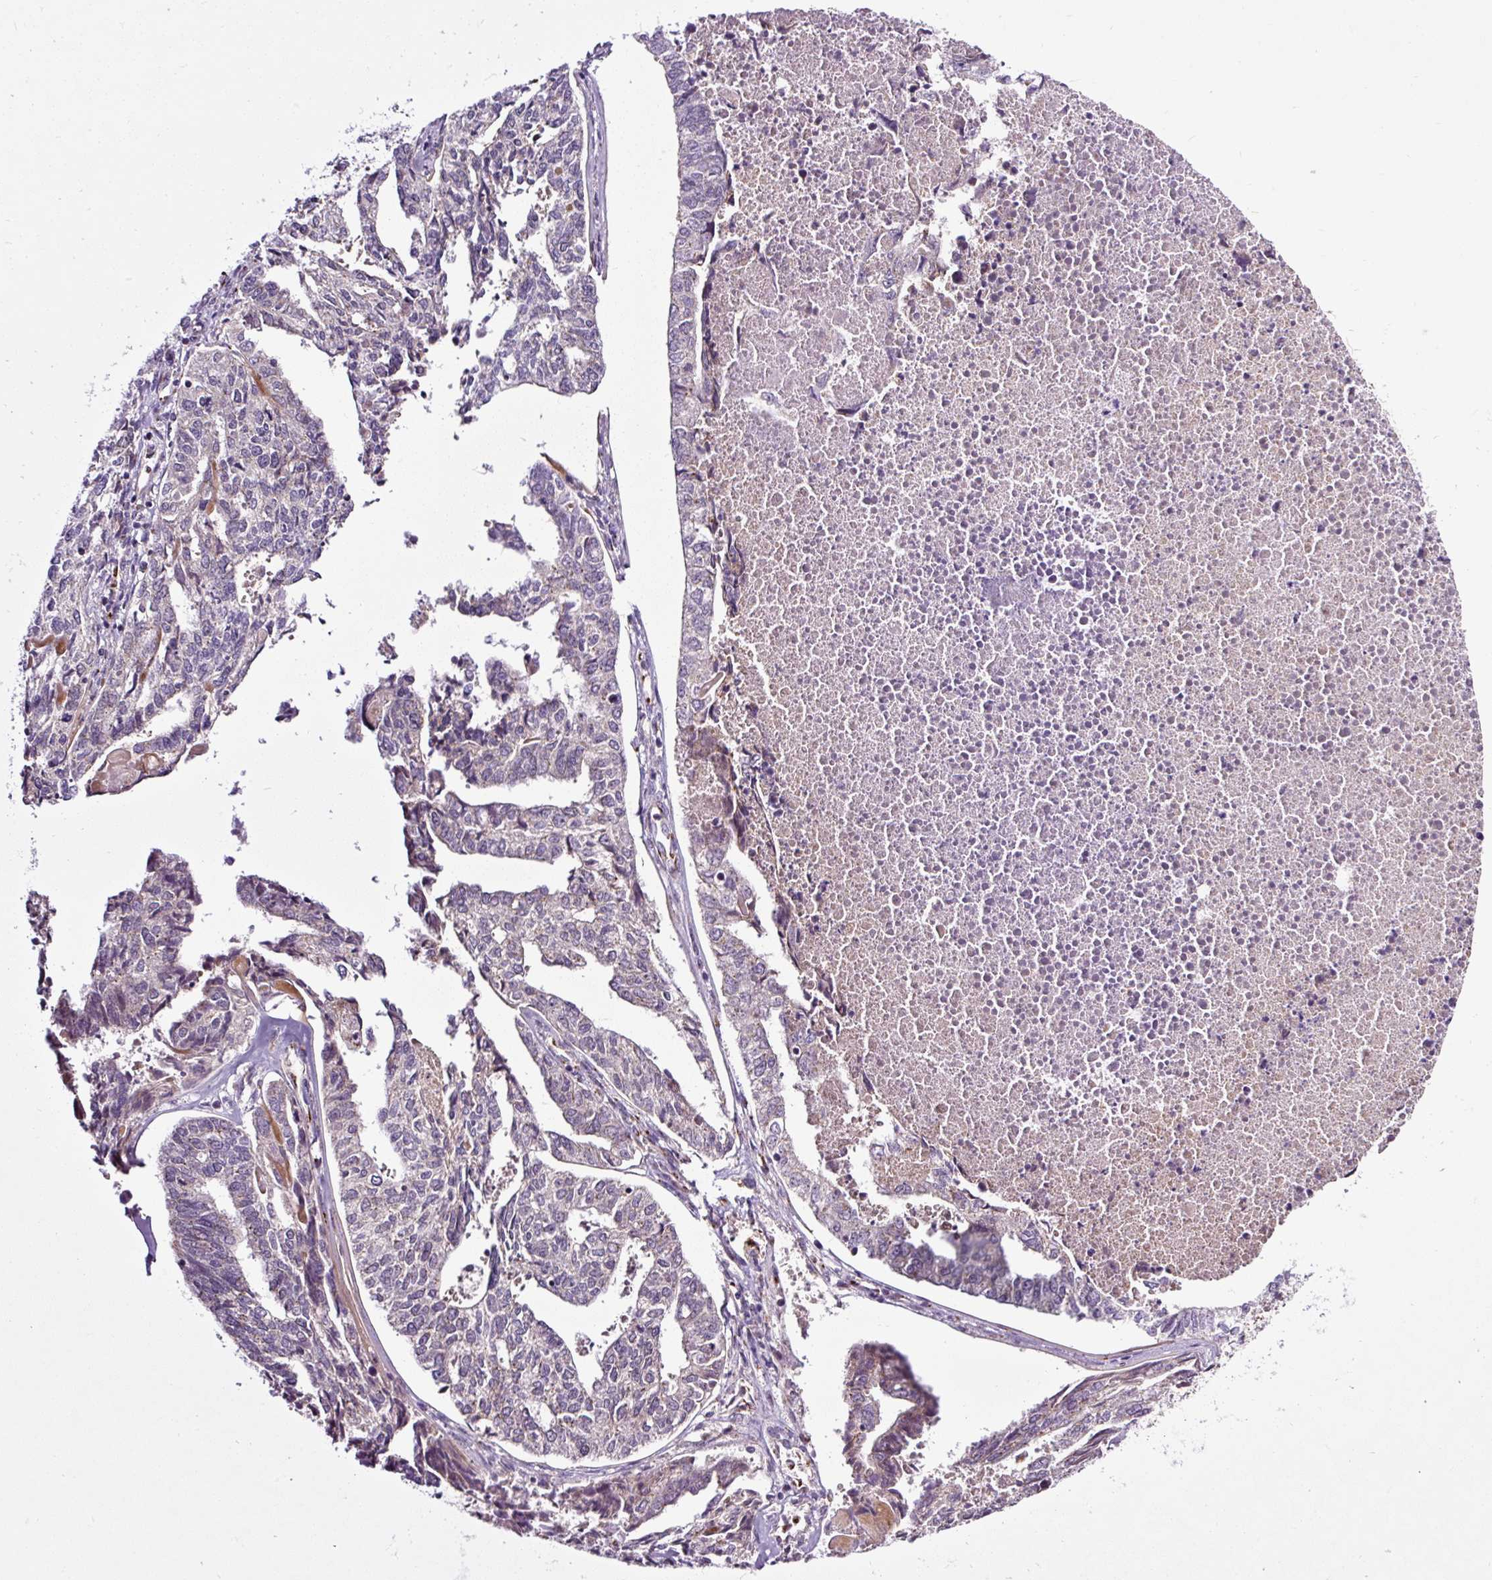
{"staining": {"intensity": "negative", "quantity": "none", "location": "none"}, "tissue": "endometrial cancer", "cell_type": "Tumor cells", "image_type": "cancer", "snomed": [{"axis": "morphology", "description": "Adenocarcinoma, NOS"}, {"axis": "topography", "description": "Endometrium"}], "caption": "High power microscopy histopathology image of an immunohistochemistry photomicrograph of adenocarcinoma (endometrial), revealing no significant positivity in tumor cells.", "gene": "MSMP", "patient": {"sex": "female", "age": 73}}